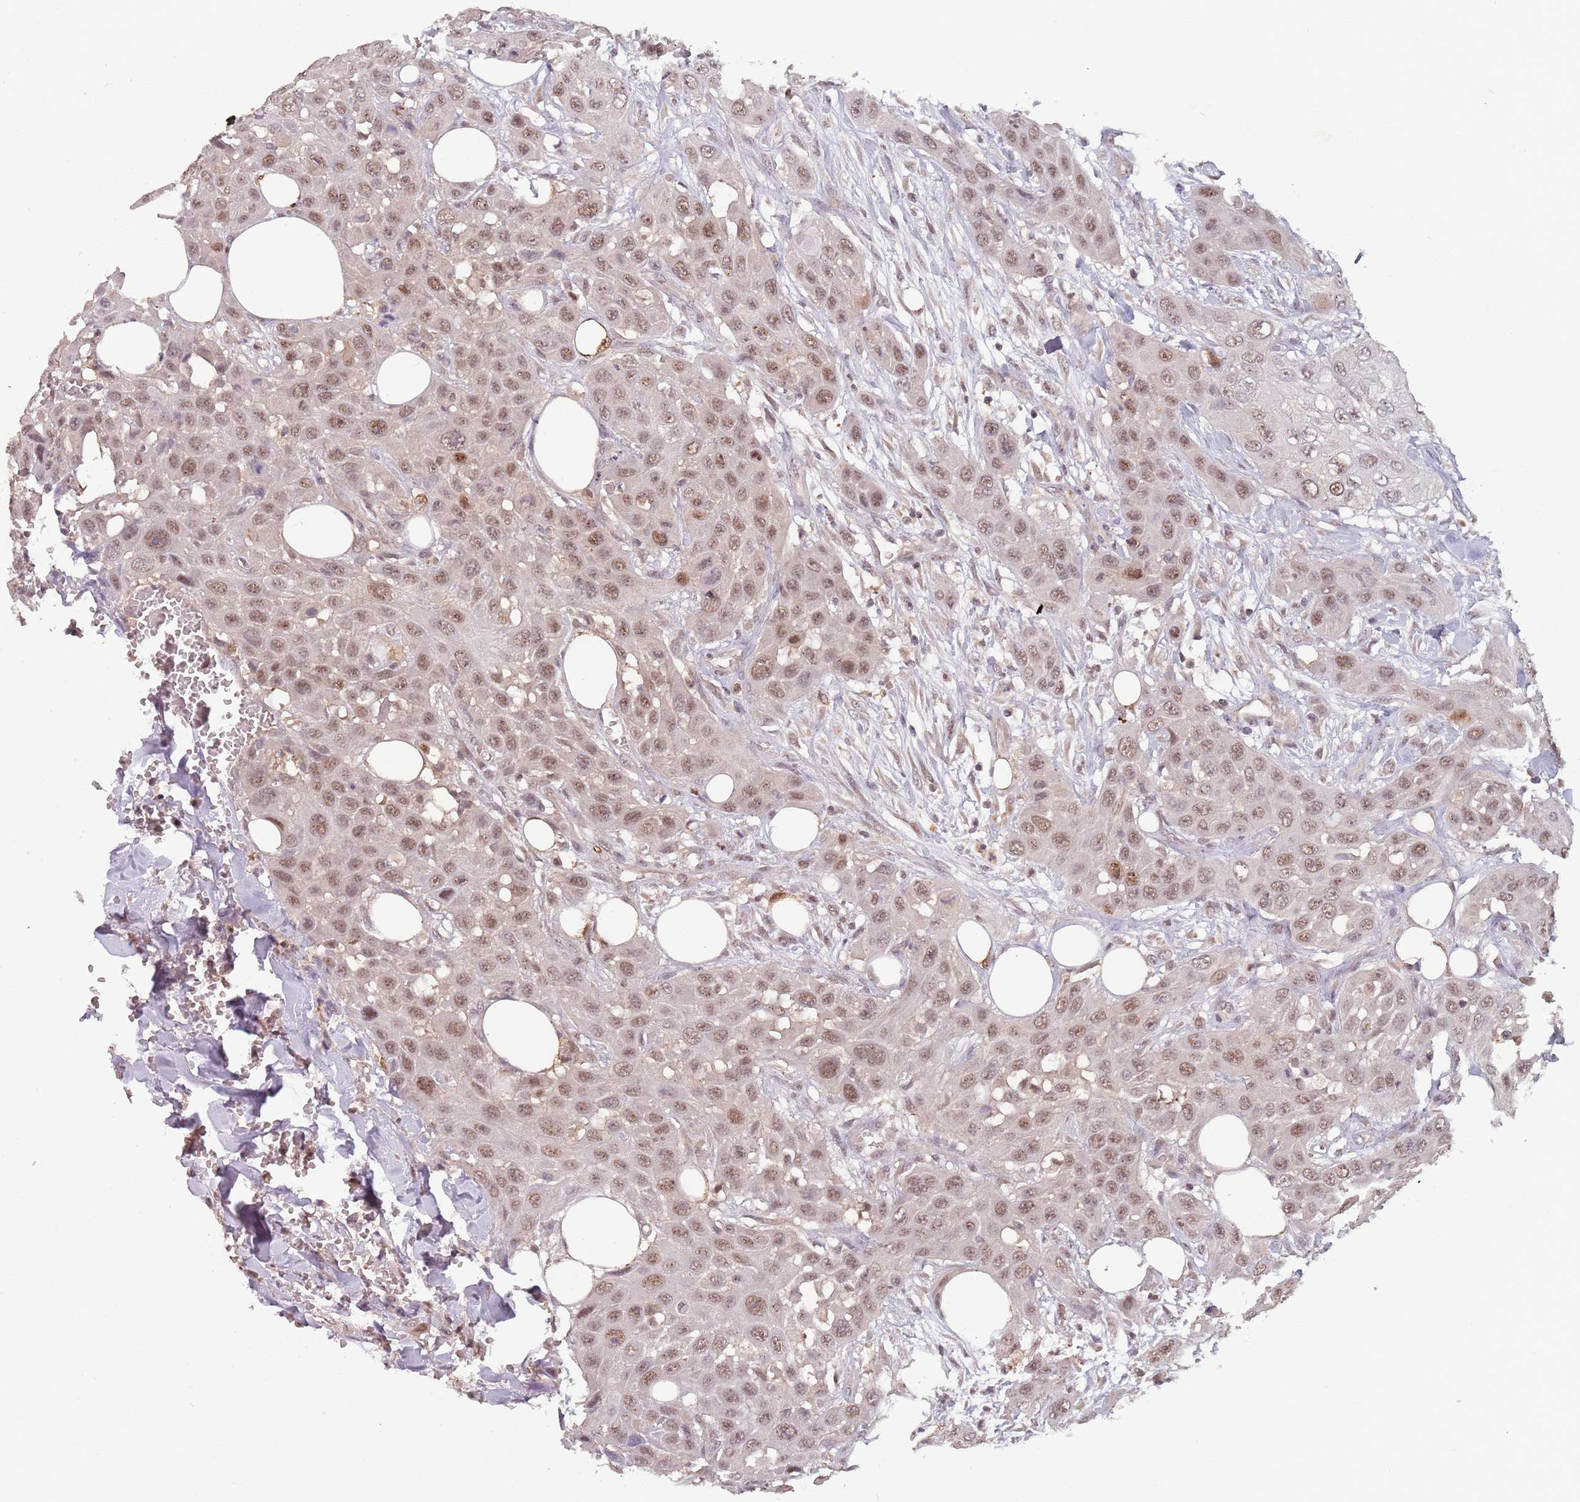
{"staining": {"intensity": "moderate", "quantity": ">75%", "location": "nuclear"}, "tissue": "head and neck cancer", "cell_type": "Tumor cells", "image_type": "cancer", "snomed": [{"axis": "morphology", "description": "Squamous cell carcinoma, NOS"}, {"axis": "topography", "description": "Head-Neck"}], "caption": "A high-resolution photomicrograph shows immunohistochemistry staining of head and neck cancer (squamous cell carcinoma), which exhibits moderate nuclear expression in approximately >75% of tumor cells.", "gene": "ZBTB5", "patient": {"sex": "male", "age": 81}}